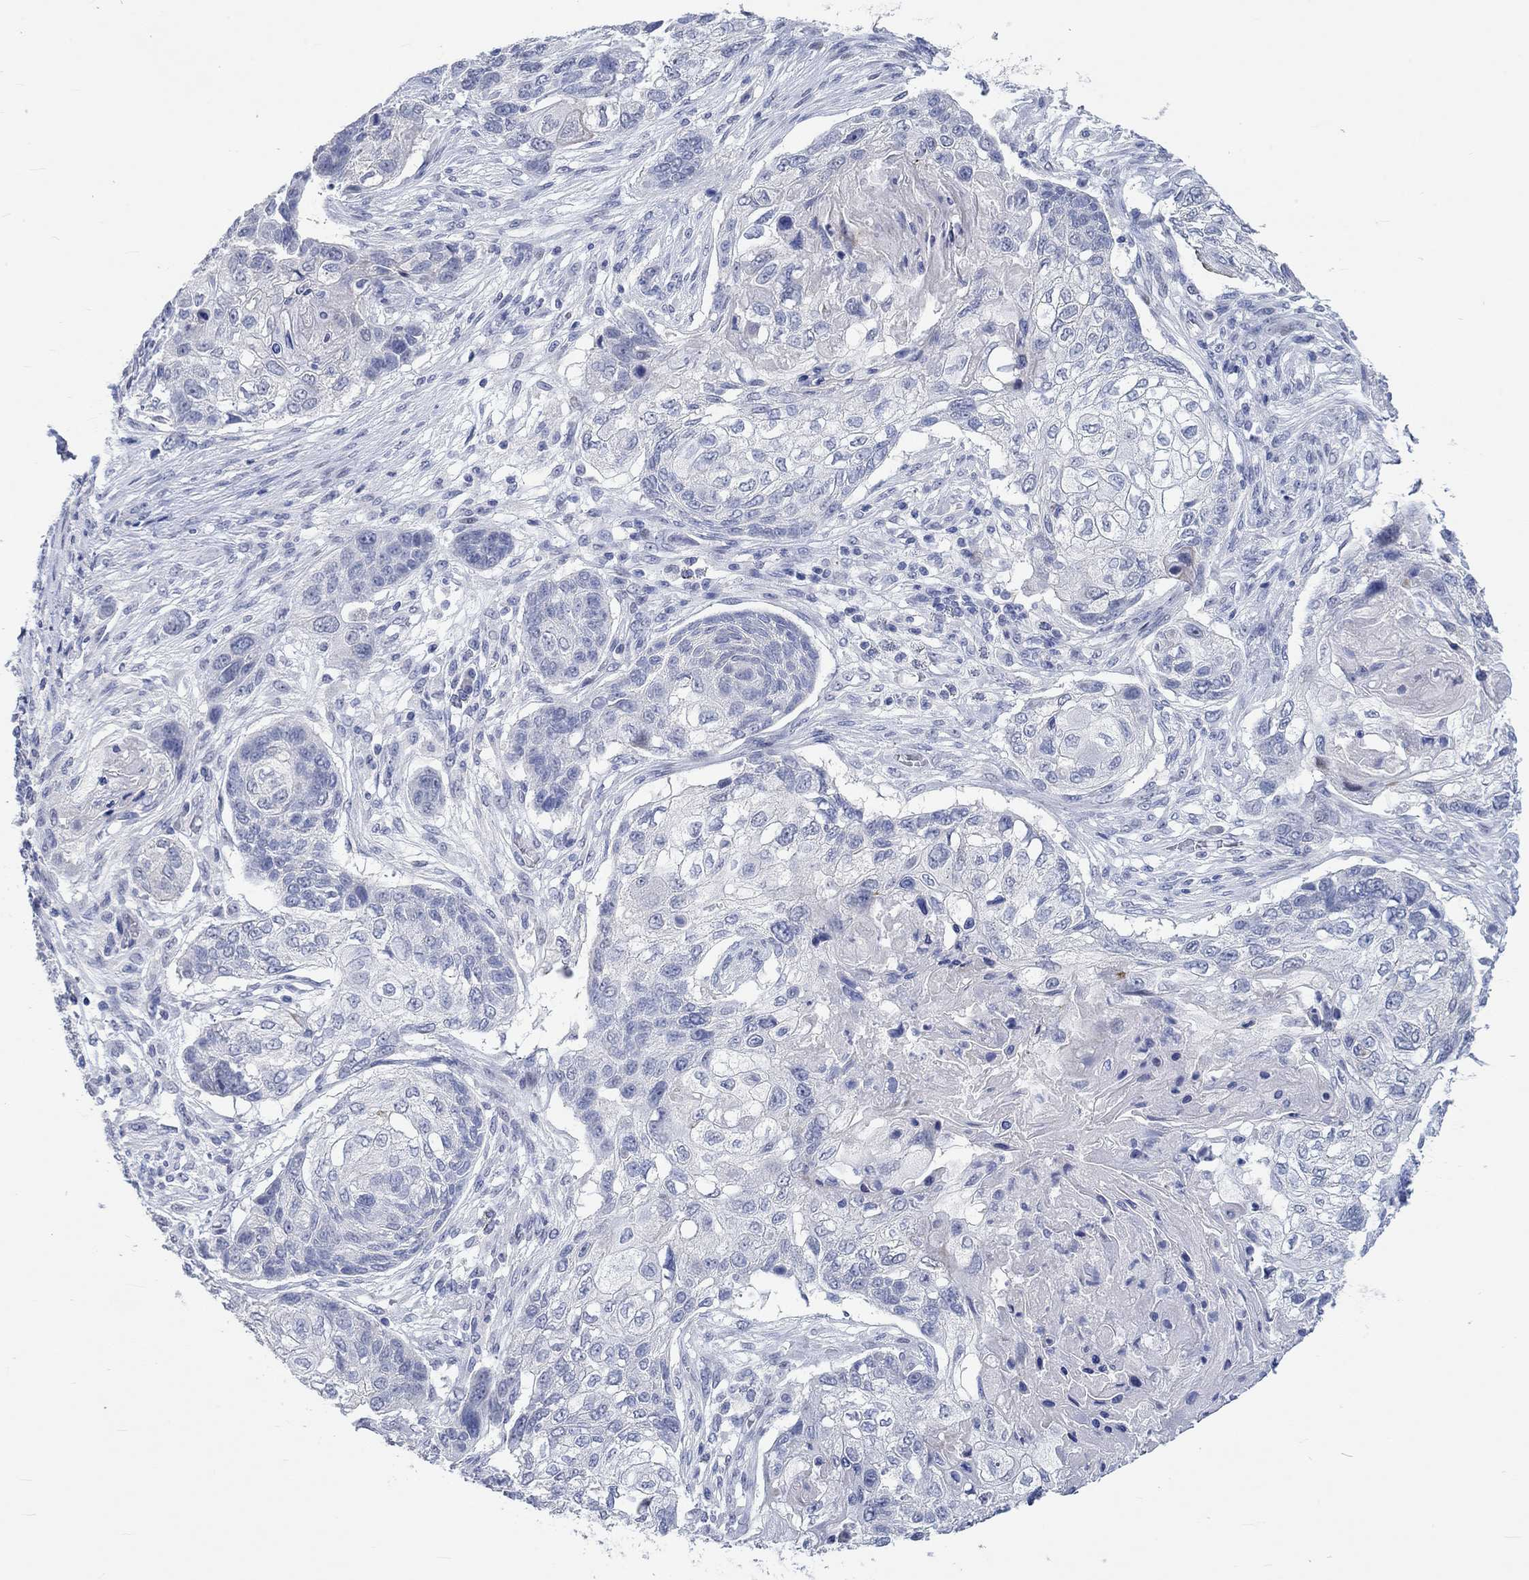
{"staining": {"intensity": "negative", "quantity": "none", "location": "none"}, "tissue": "lung cancer", "cell_type": "Tumor cells", "image_type": "cancer", "snomed": [{"axis": "morphology", "description": "Normal tissue, NOS"}, {"axis": "morphology", "description": "Squamous cell carcinoma, NOS"}, {"axis": "topography", "description": "Bronchus"}, {"axis": "topography", "description": "Lung"}], "caption": "Lung cancer (squamous cell carcinoma) was stained to show a protein in brown. There is no significant staining in tumor cells. Brightfield microscopy of immunohistochemistry (IHC) stained with DAB (brown) and hematoxylin (blue), captured at high magnification.", "gene": "C4orf47", "patient": {"sex": "male", "age": 69}}